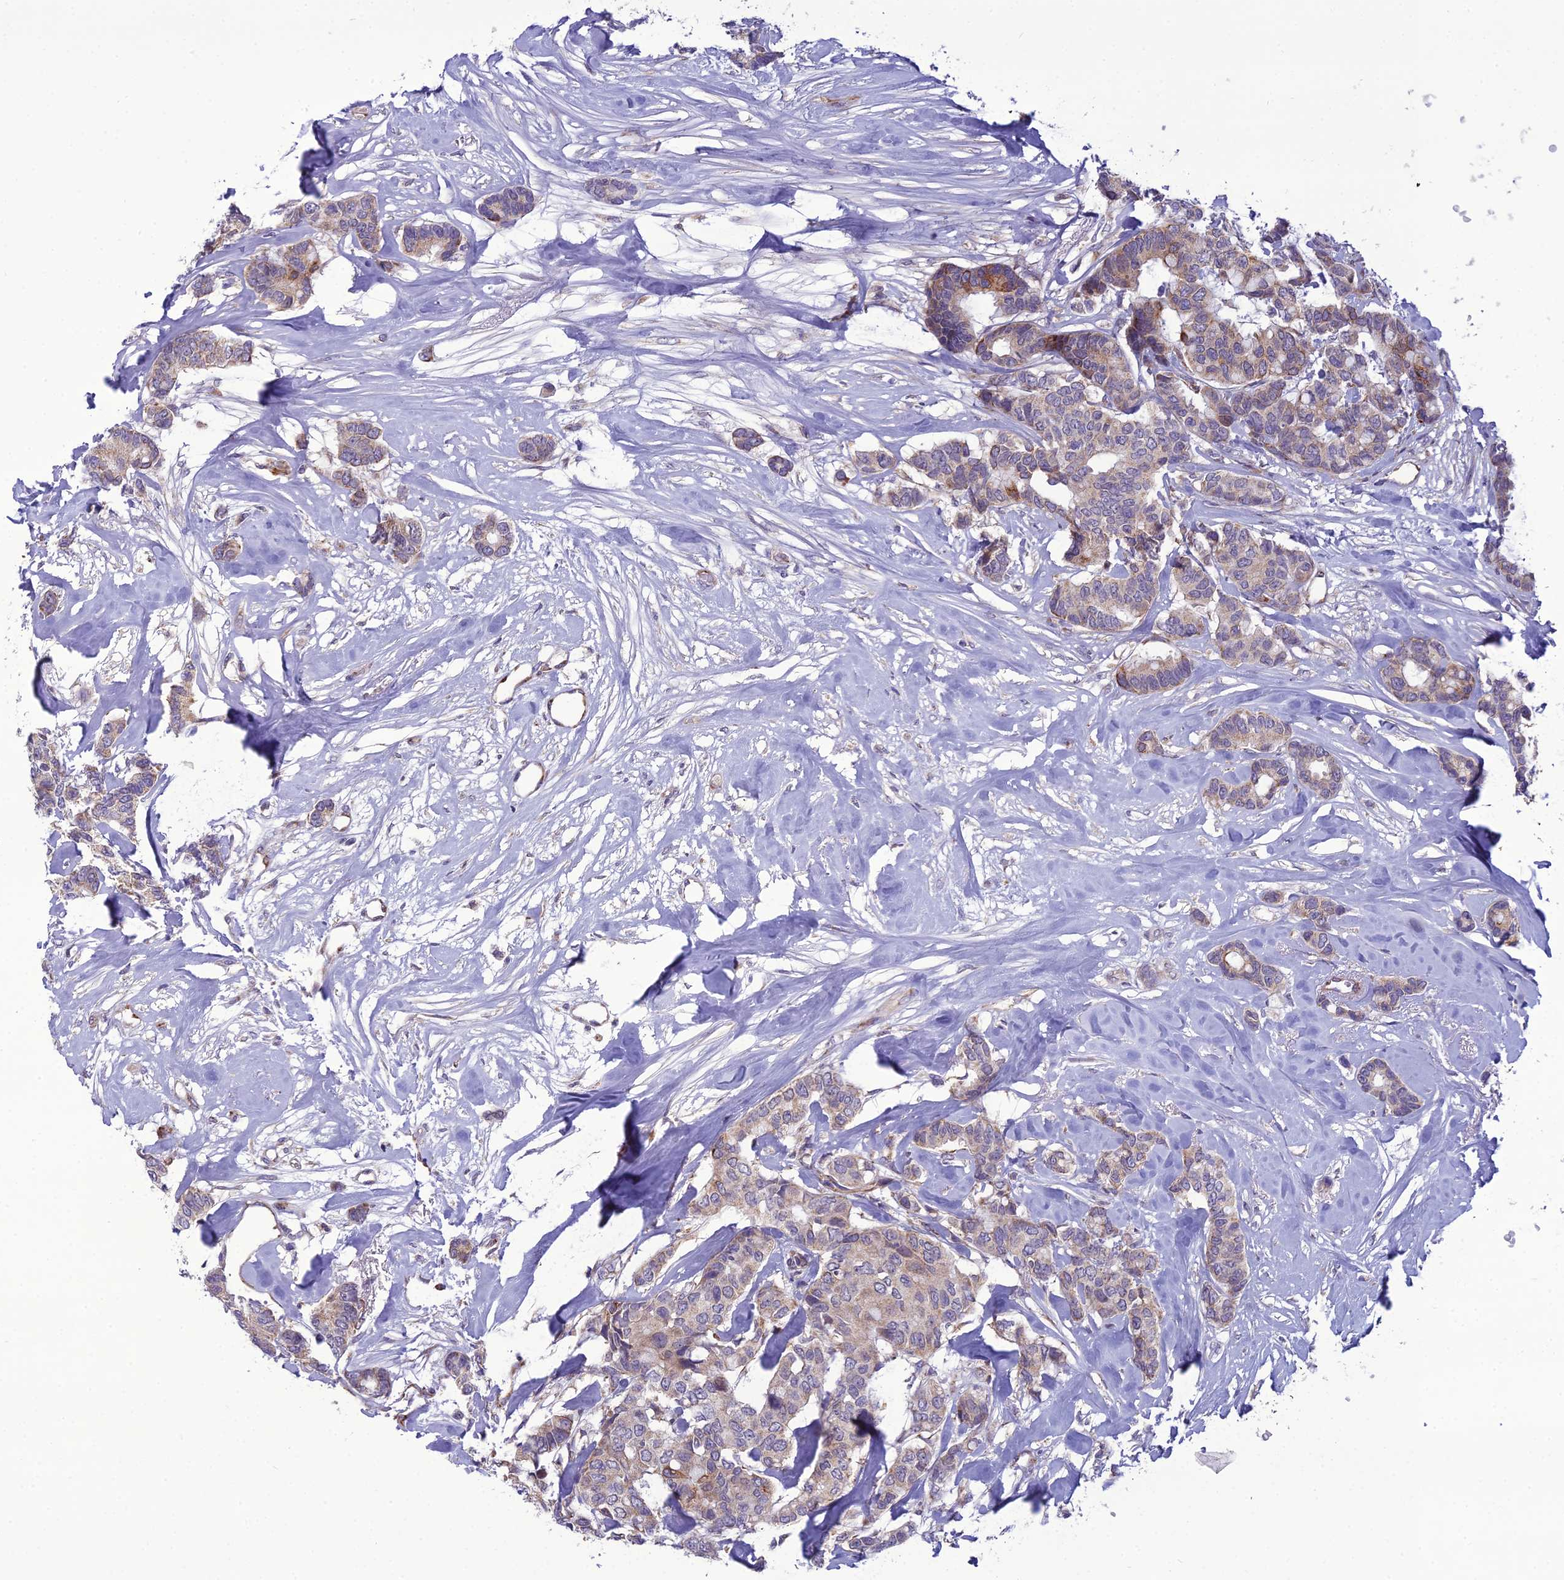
{"staining": {"intensity": "weak", "quantity": ">75%", "location": "cytoplasmic/membranous"}, "tissue": "breast cancer", "cell_type": "Tumor cells", "image_type": "cancer", "snomed": [{"axis": "morphology", "description": "Duct carcinoma"}, {"axis": "topography", "description": "Breast"}], "caption": "Weak cytoplasmic/membranous positivity is appreciated in about >75% of tumor cells in breast cancer (infiltrating ductal carcinoma). (brown staining indicates protein expression, while blue staining denotes nuclei).", "gene": "NODAL", "patient": {"sex": "female", "age": 87}}